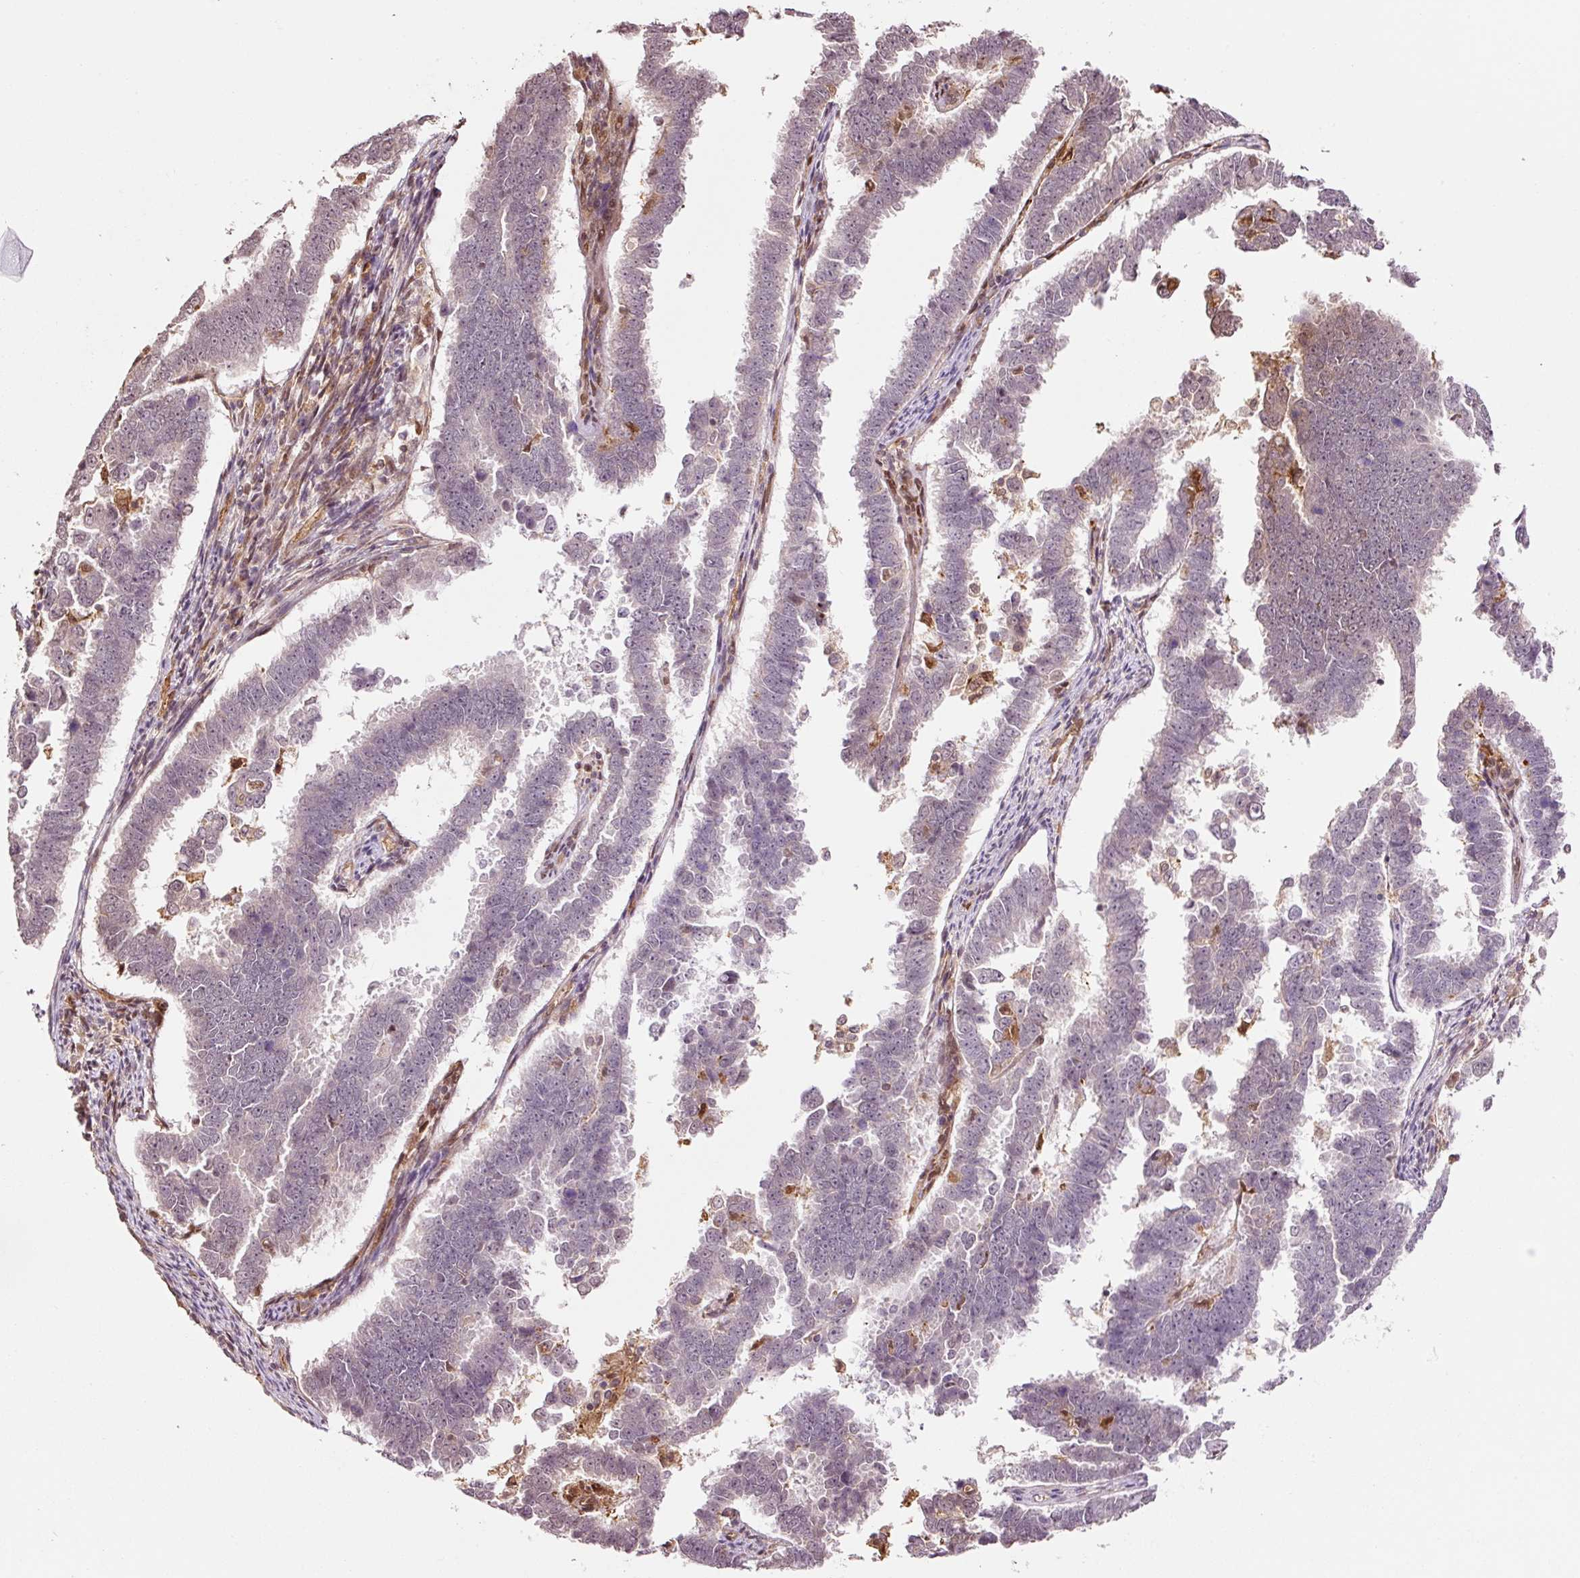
{"staining": {"intensity": "moderate", "quantity": "<25%", "location": "cytoplasmic/membranous,nuclear"}, "tissue": "endometrial cancer", "cell_type": "Tumor cells", "image_type": "cancer", "snomed": [{"axis": "morphology", "description": "Adenocarcinoma, NOS"}, {"axis": "topography", "description": "Endometrium"}], "caption": "Endometrial cancer (adenocarcinoma) stained with a protein marker reveals moderate staining in tumor cells.", "gene": "FBXL14", "patient": {"sex": "female", "age": 75}}